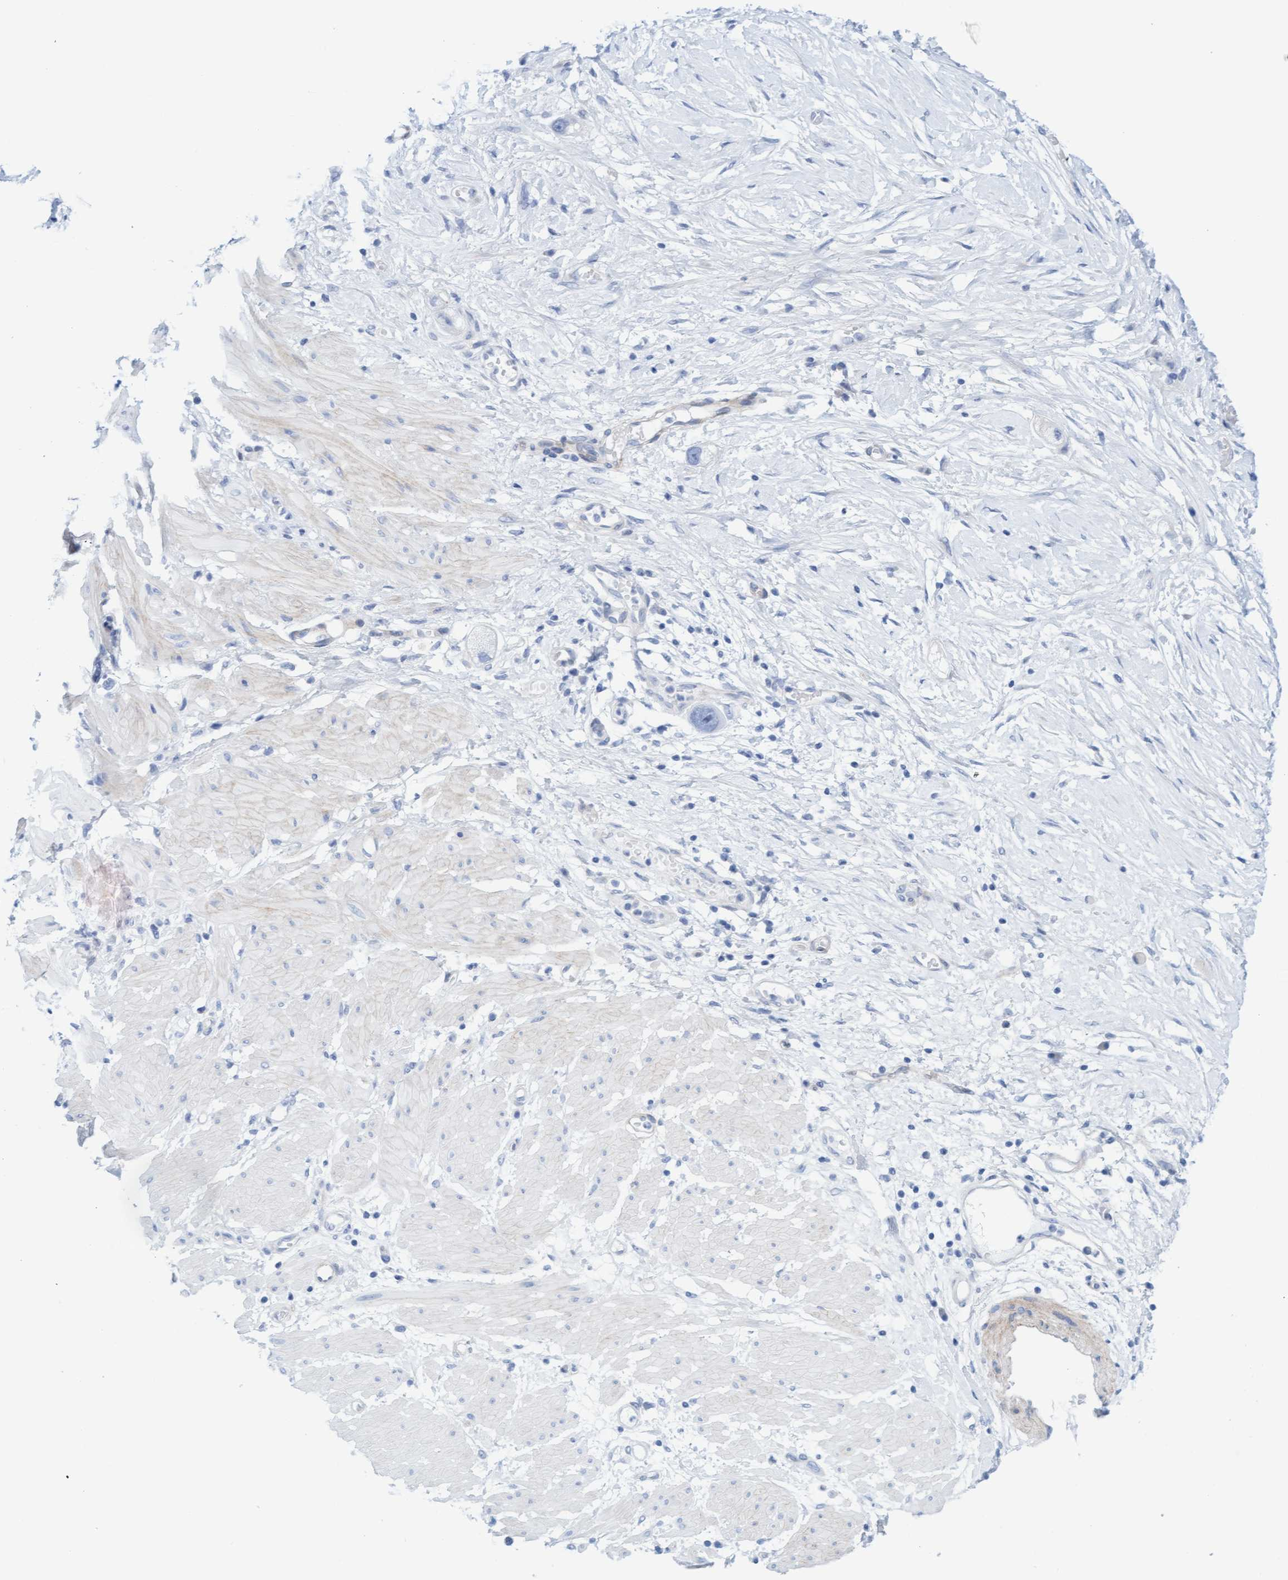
{"staining": {"intensity": "negative", "quantity": "none", "location": "none"}, "tissue": "stomach cancer", "cell_type": "Tumor cells", "image_type": "cancer", "snomed": [{"axis": "morphology", "description": "Adenocarcinoma, NOS"}, {"axis": "topography", "description": "Stomach"}, {"axis": "topography", "description": "Stomach, lower"}], "caption": "Tumor cells show no significant protein staining in adenocarcinoma (stomach).", "gene": "CDK5RAP3", "patient": {"sex": "female", "age": 48}}